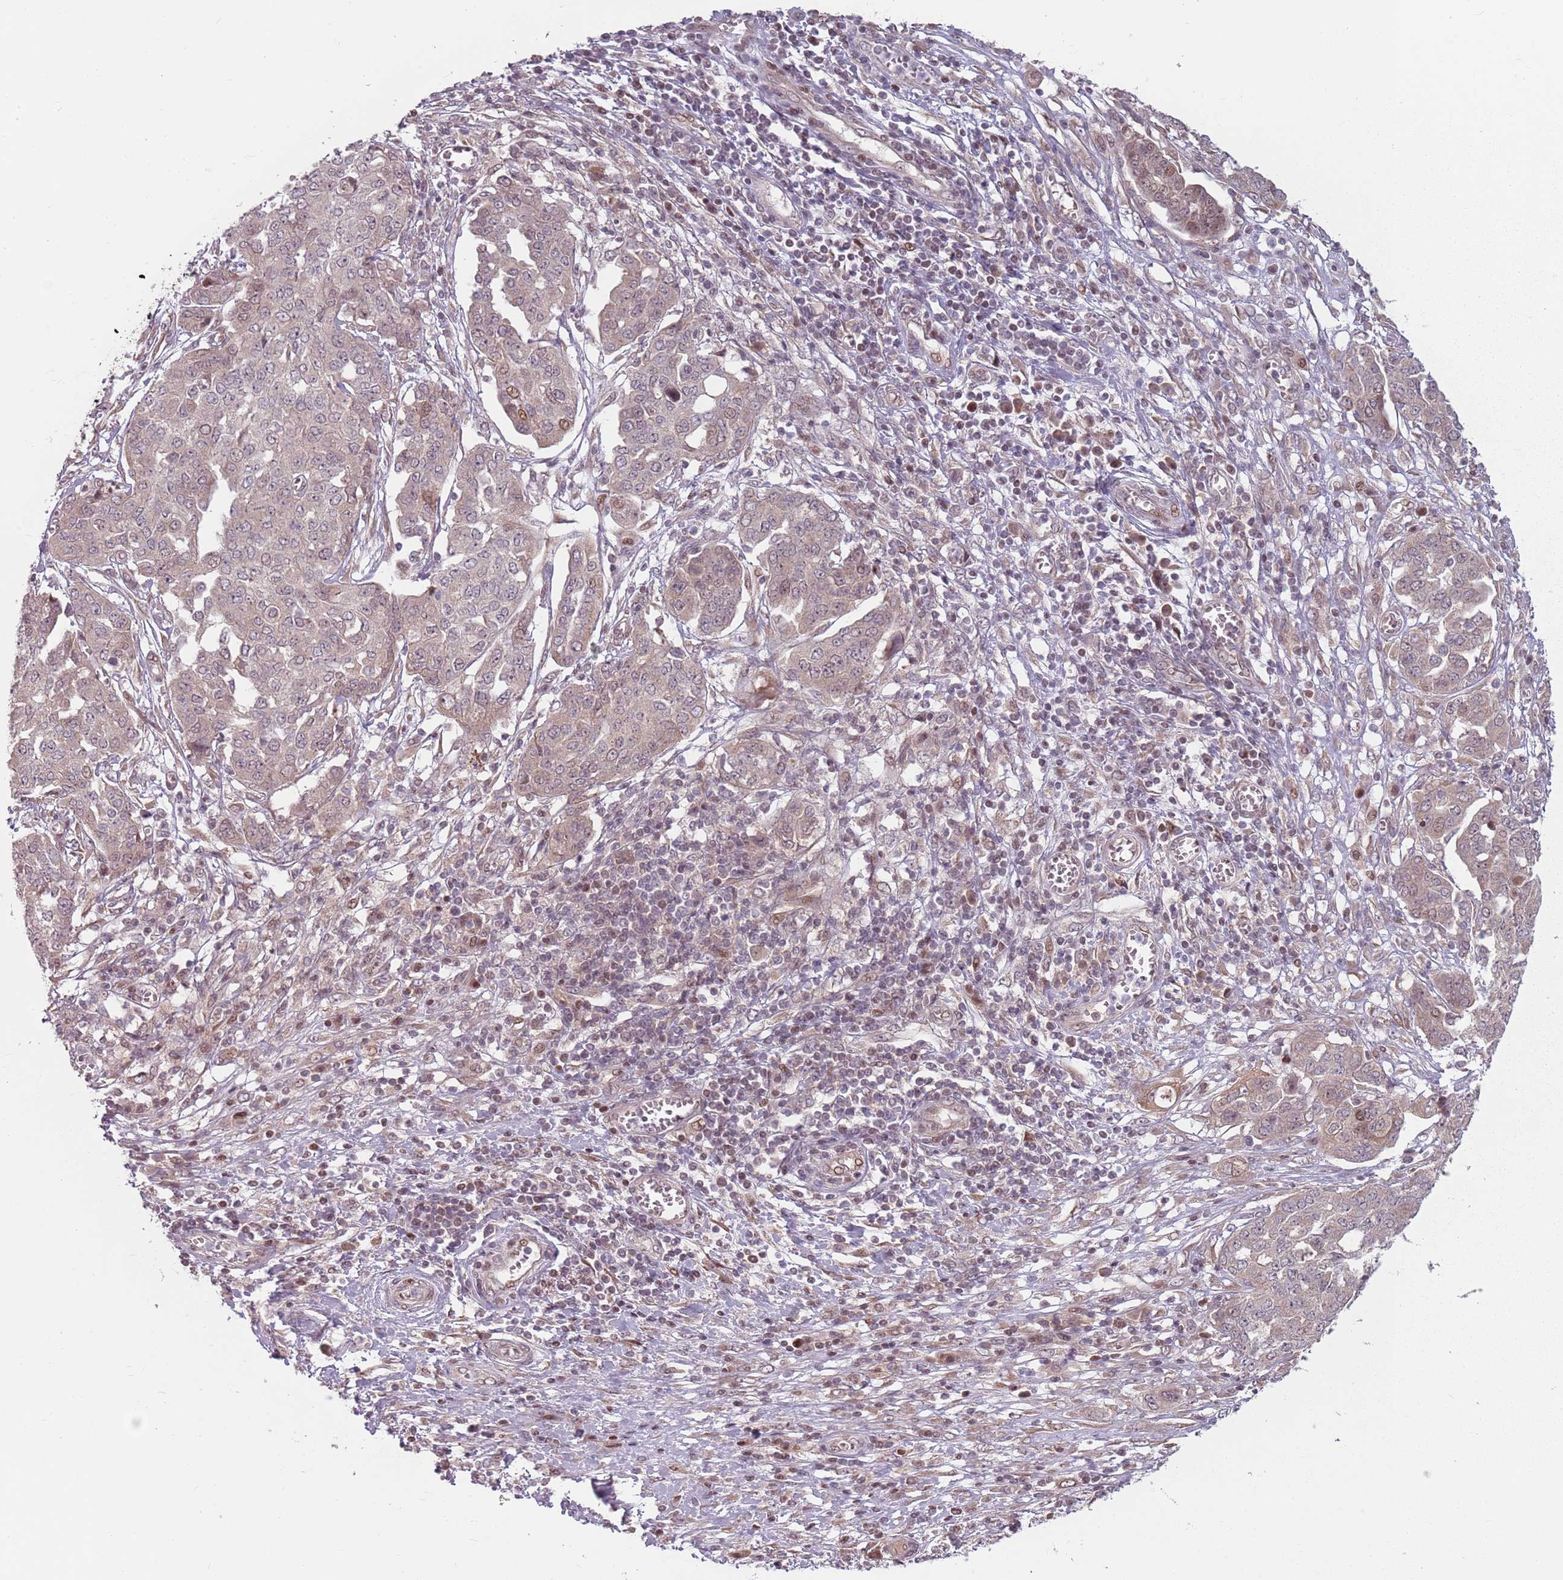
{"staining": {"intensity": "weak", "quantity": ">75%", "location": "cytoplasmic/membranous,nuclear"}, "tissue": "ovarian cancer", "cell_type": "Tumor cells", "image_type": "cancer", "snomed": [{"axis": "morphology", "description": "Cystadenocarcinoma, serous, NOS"}, {"axis": "topography", "description": "Soft tissue"}, {"axis": "topography", "description": "Ovary"}], "caption": "Immunohistochemistry (IHC) staining of ovarian serous cystadenocarcinoma, which shows low levels of weak cytoplasmic/membranous and nuclear staining in approximately >75% of tumor cells indicating weak cytoplasmic/membranous and nuclear protein expression. The staining was performed using DAB (brown) for protein detection and nuclei were counterstained in hematoxylin (blue).", "gene": "ADGRG1", "patient": {"sex": "female", "age": 57}}